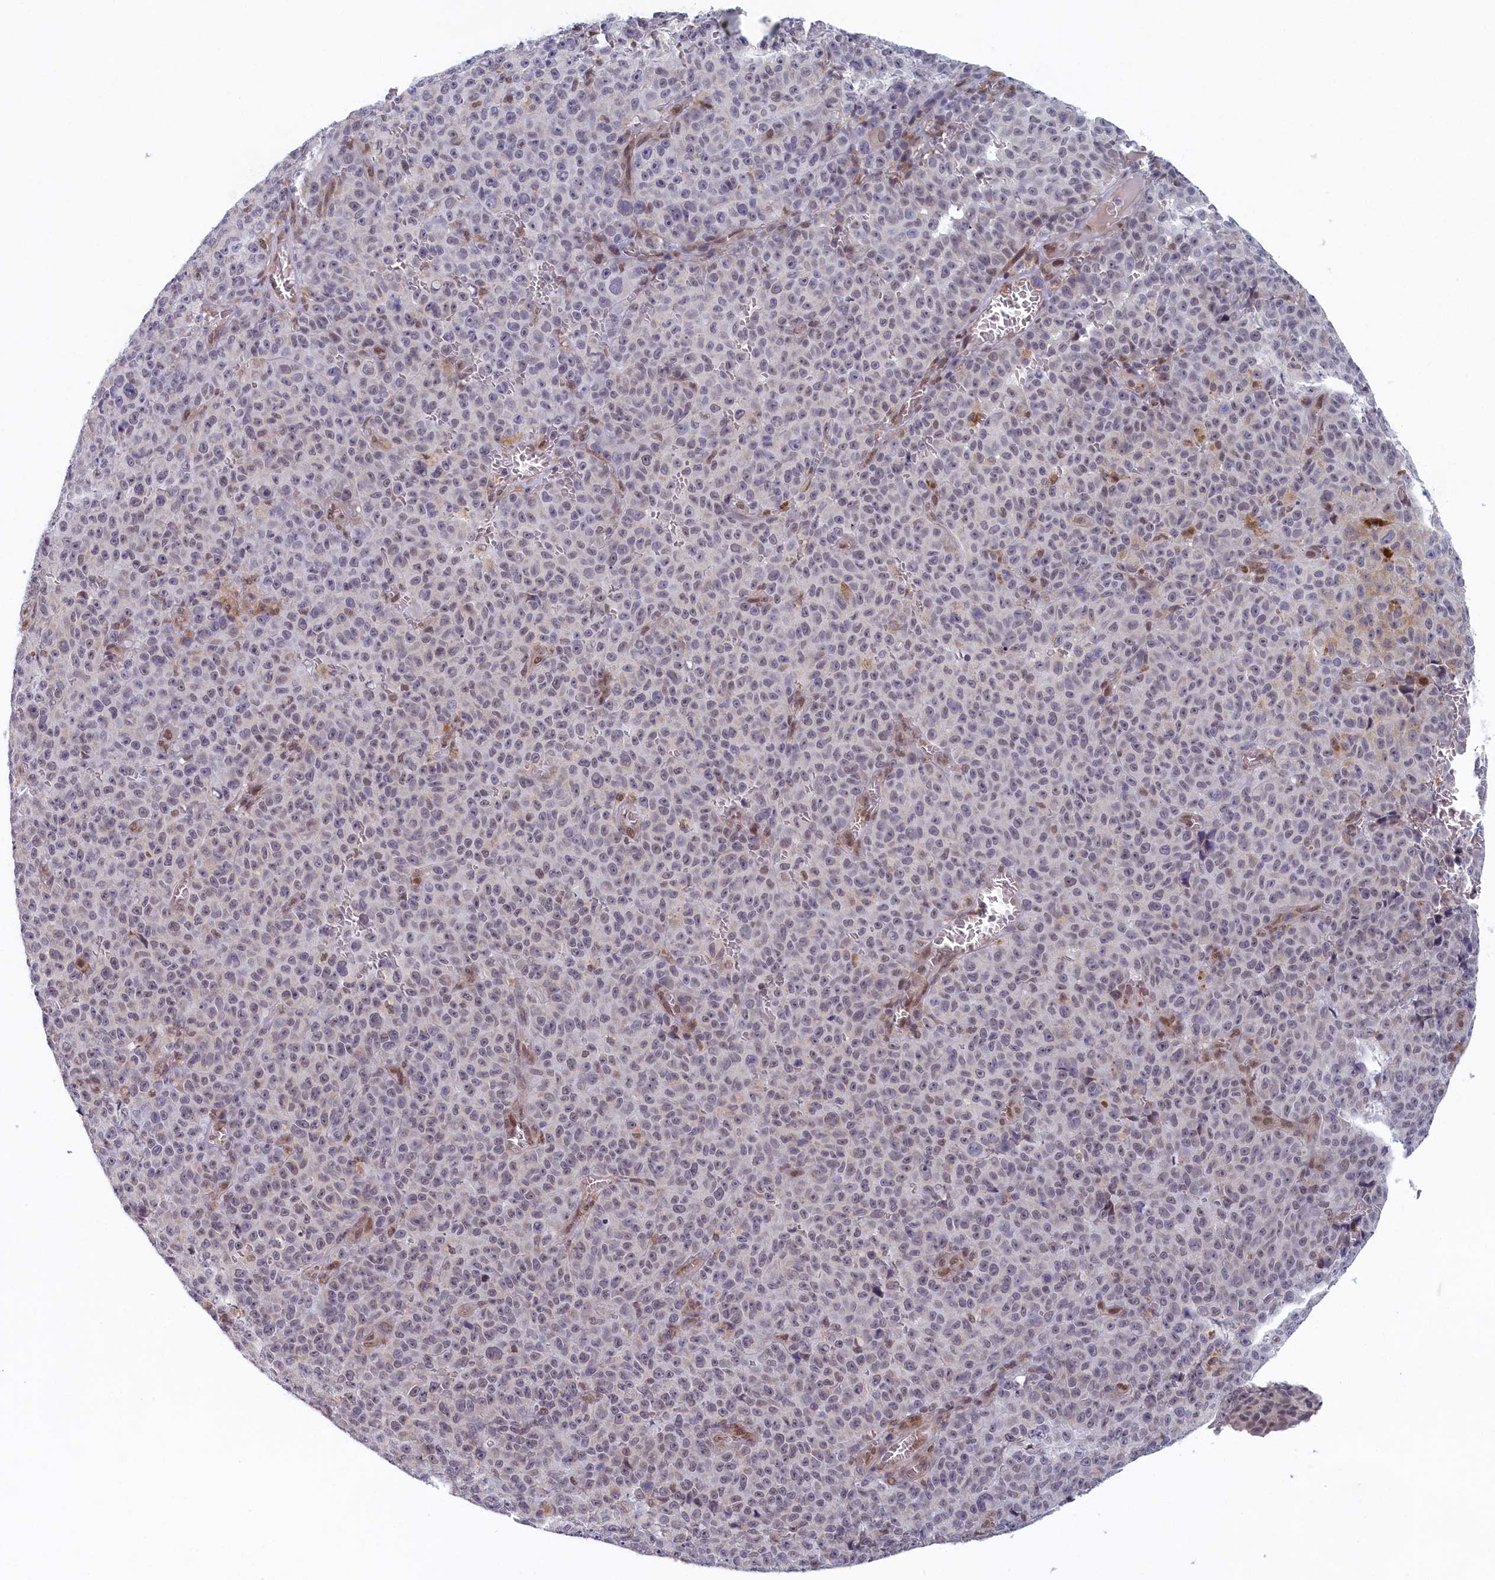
{"staining": {"intensity": "moderate", "quantity": "<25%", "location": "cytoplasmic/membranous"}, "tissue": "melanoma", "cell_type": "Tumor cells", "image_type": "cancer", "snomed": [{"axis": "morphology", "description": "Malignant melanoma, NOS"}, {"axis": "topography", "description": "Skin"}], "caption": "Malignant melanoma was stained to show a protein in brown. There is low levels of moderate cytoplasmic/membranous expression in about <25% of tumor cells.", "gene": "DNAJC17", "patient": {"sex": "female", "age": 82}}